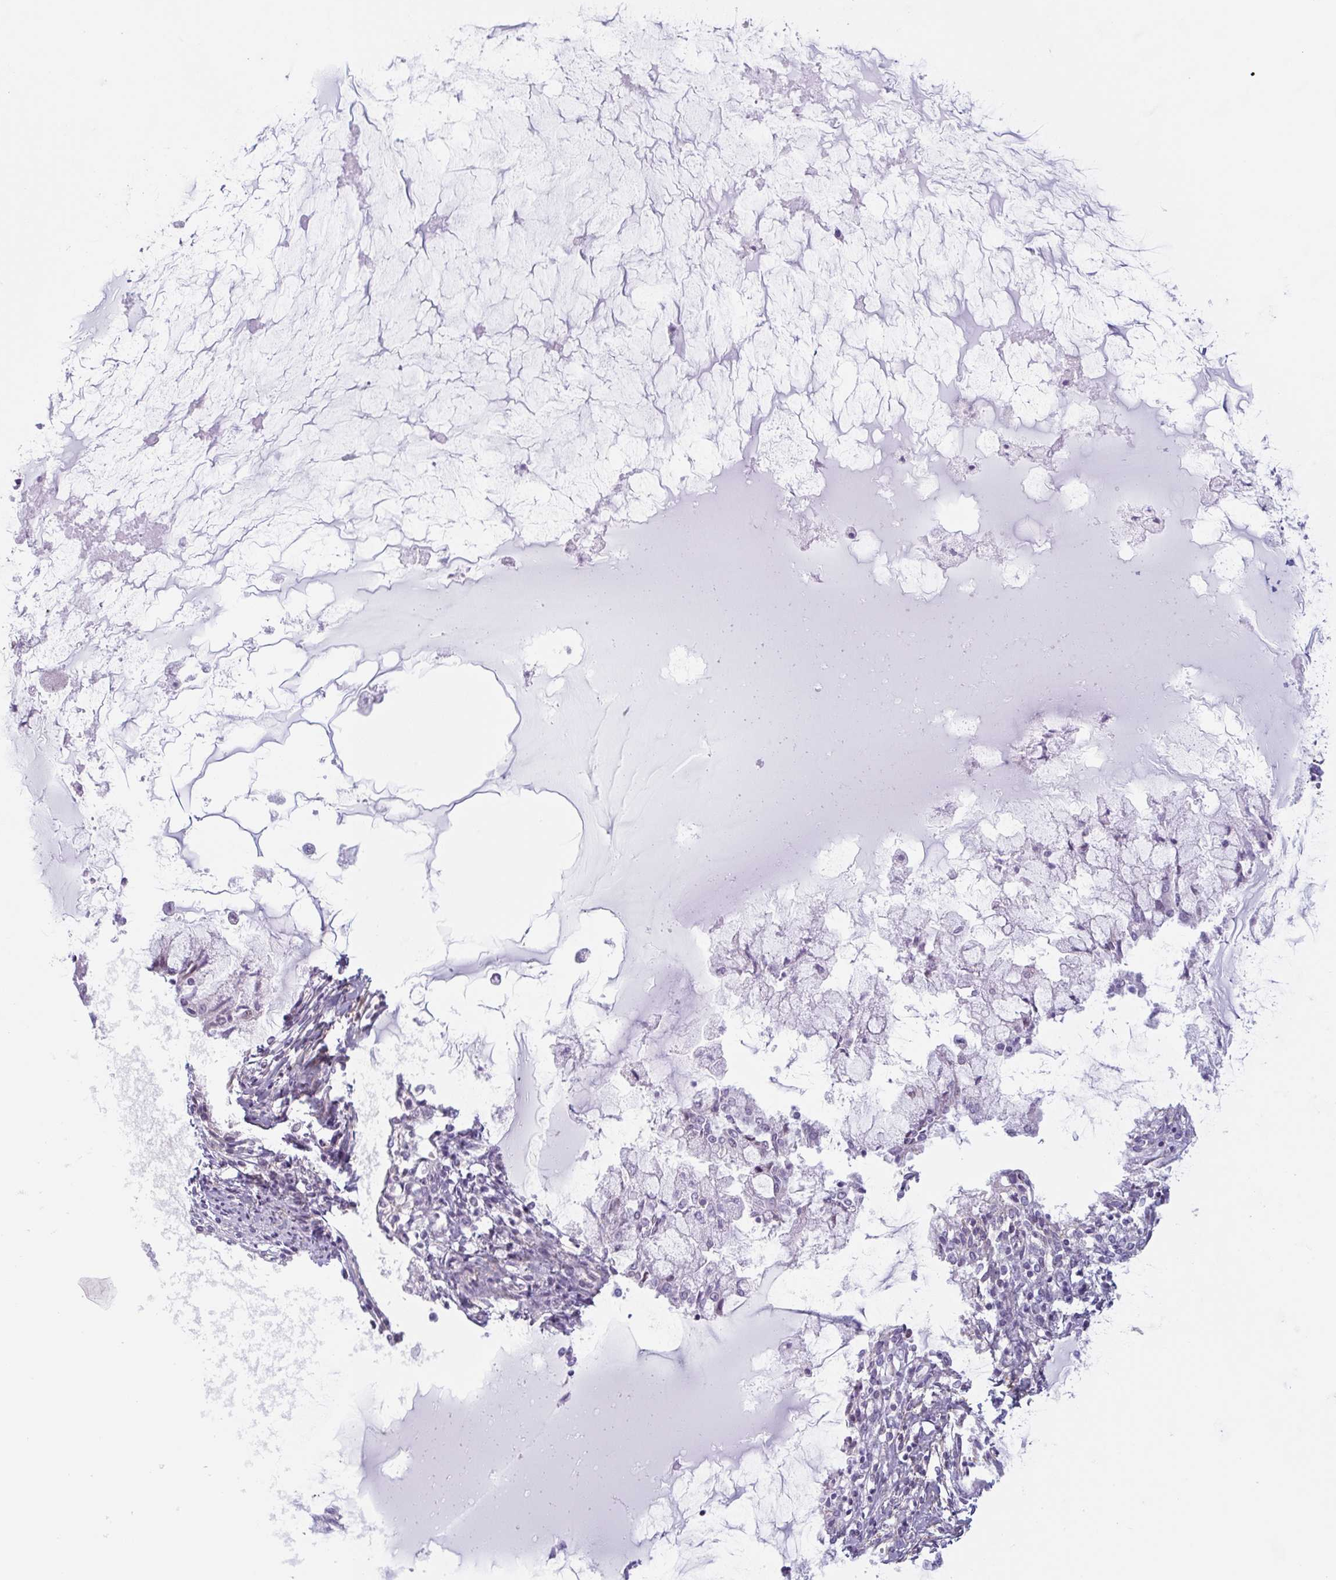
{"staining": {"intensity": "negative", "quantity": "none", "location": "none"}, "tissue": "ovarian cancer", "cell_type": "Tumor cells", "image_type": "cancer", "snomed": [{"axis": "morphology", "description": "Cystadenocarcinoma, mucinous, NOS"}, {"axis": "topography", "description": "Ovary"}], "caption": "Immunohistochemistry (IHC) of ovarian cancer reveals no staining in tumor cells.", "gene": "MYH10", "patient": {"sex": "female", "age": 34}}